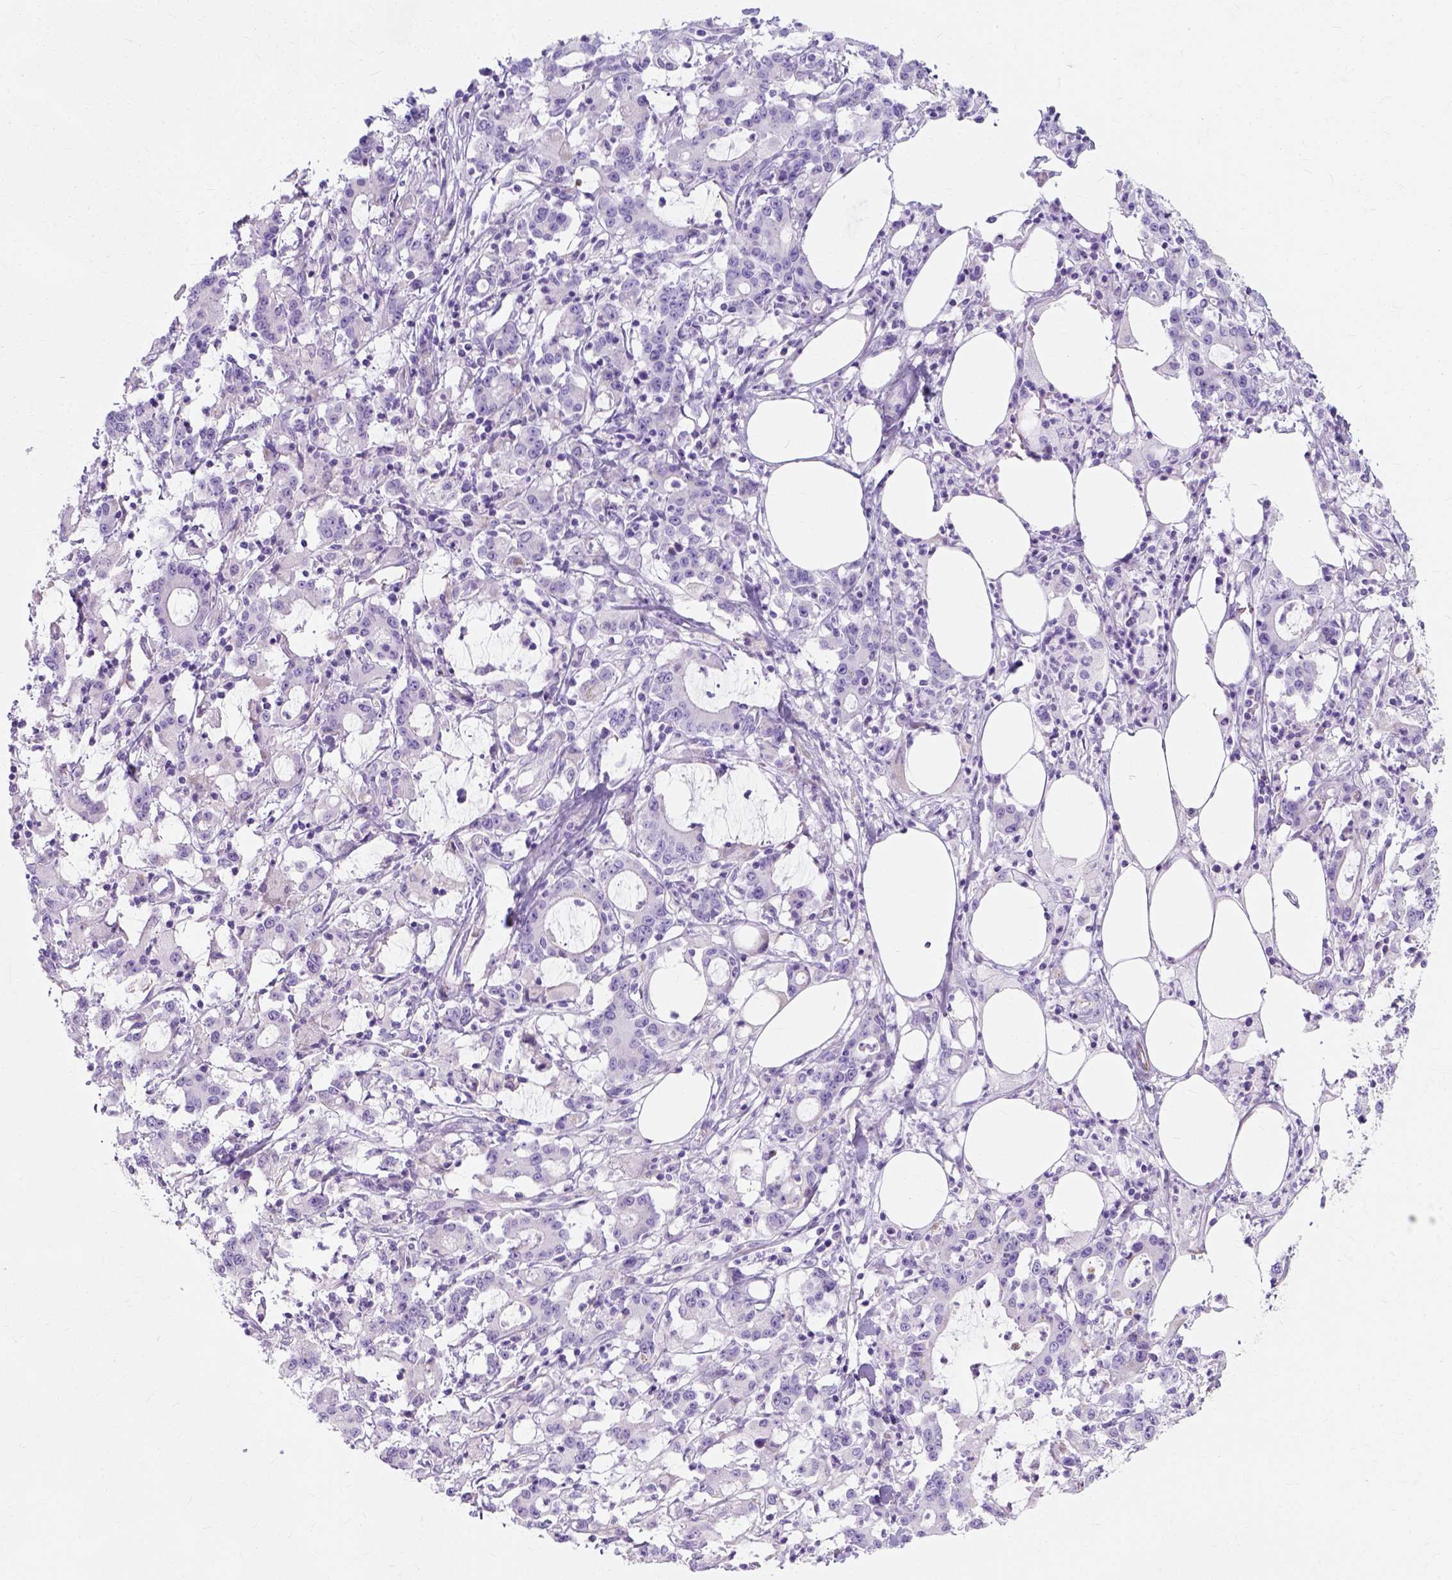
{"staining": {"intensity": "negative", "quantity": "none", "location": "none"}, "tissue": "stomach cancer", "cell_type": "Tumor cells", "image_type": "cancer", "snomed": [{"axis": "morphology", "description": "Adenocarcinoma, NOS"}, {"axis": "topography", "description": "Stomach, upper"}], "caption": "Tumor cells are negative for protein expression in human stomach cancer. The staining was performed using DAB (3,3'-diaminobenzidine) to visualize the protein expression in brown, while the nuclei were stained in blue with hematoxylin (Magnification: 20x).", "gene": "MYH15", "patient": {"sex": "male", "age": 68}}